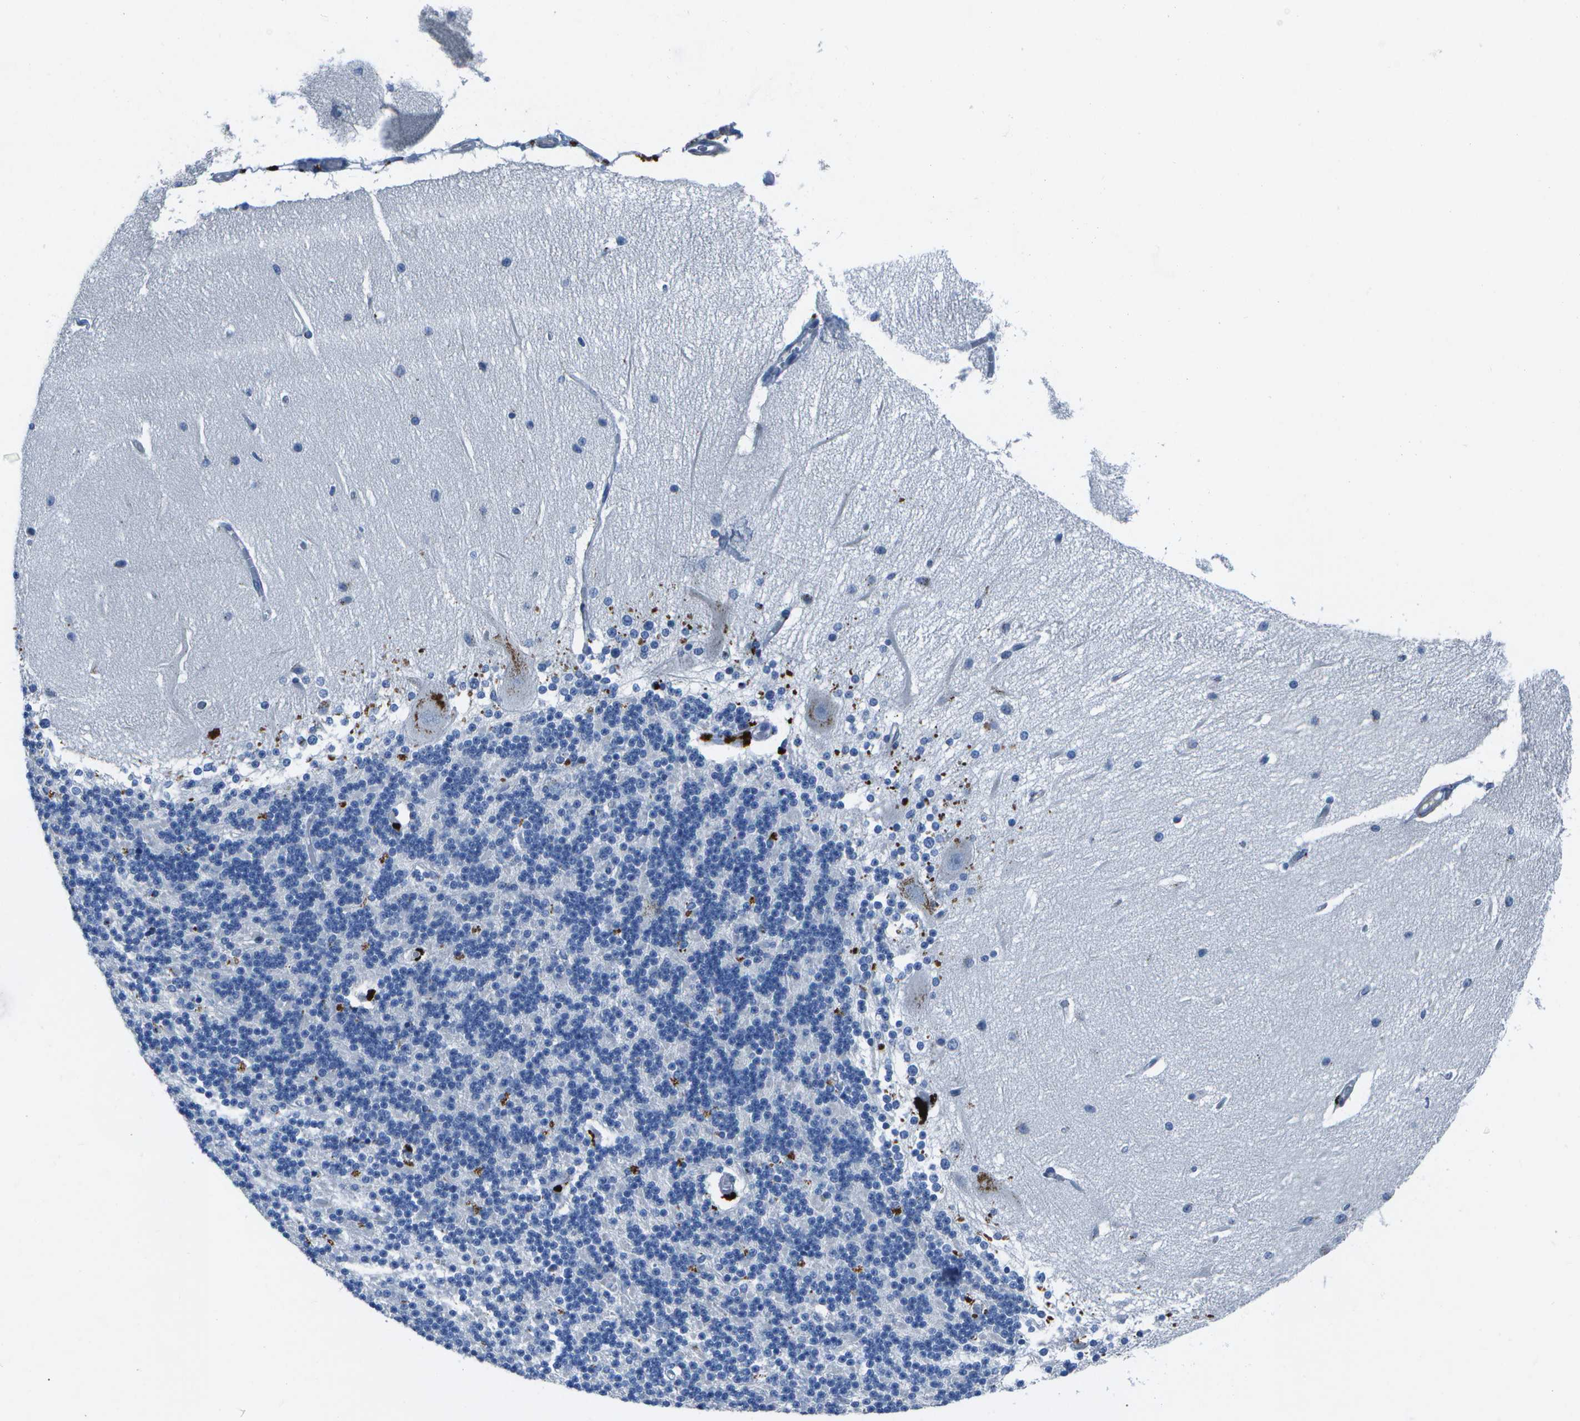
{"staining": {"intensity": "negative", "quantity": "none", "location": "none"}, "tissue": "cerebellum", "cell_type": "Cells in granular layer", "image_type": "normal", "snomed": [{"axis": "morphology", "description": "Normal tissue, NOS"}, {"axis": "topography", "description": "Cerebellum"}], "caption": "A histopathology image of cerebellum stained for a protein demonstrates no brown staining in cells in granular layer. (DAB (3,3'-diaminobenzidine) immunohistochemistry with hematoxylin counter stain).", "gene": "DCT", "patient": {"sex": "female", "age": 54}}